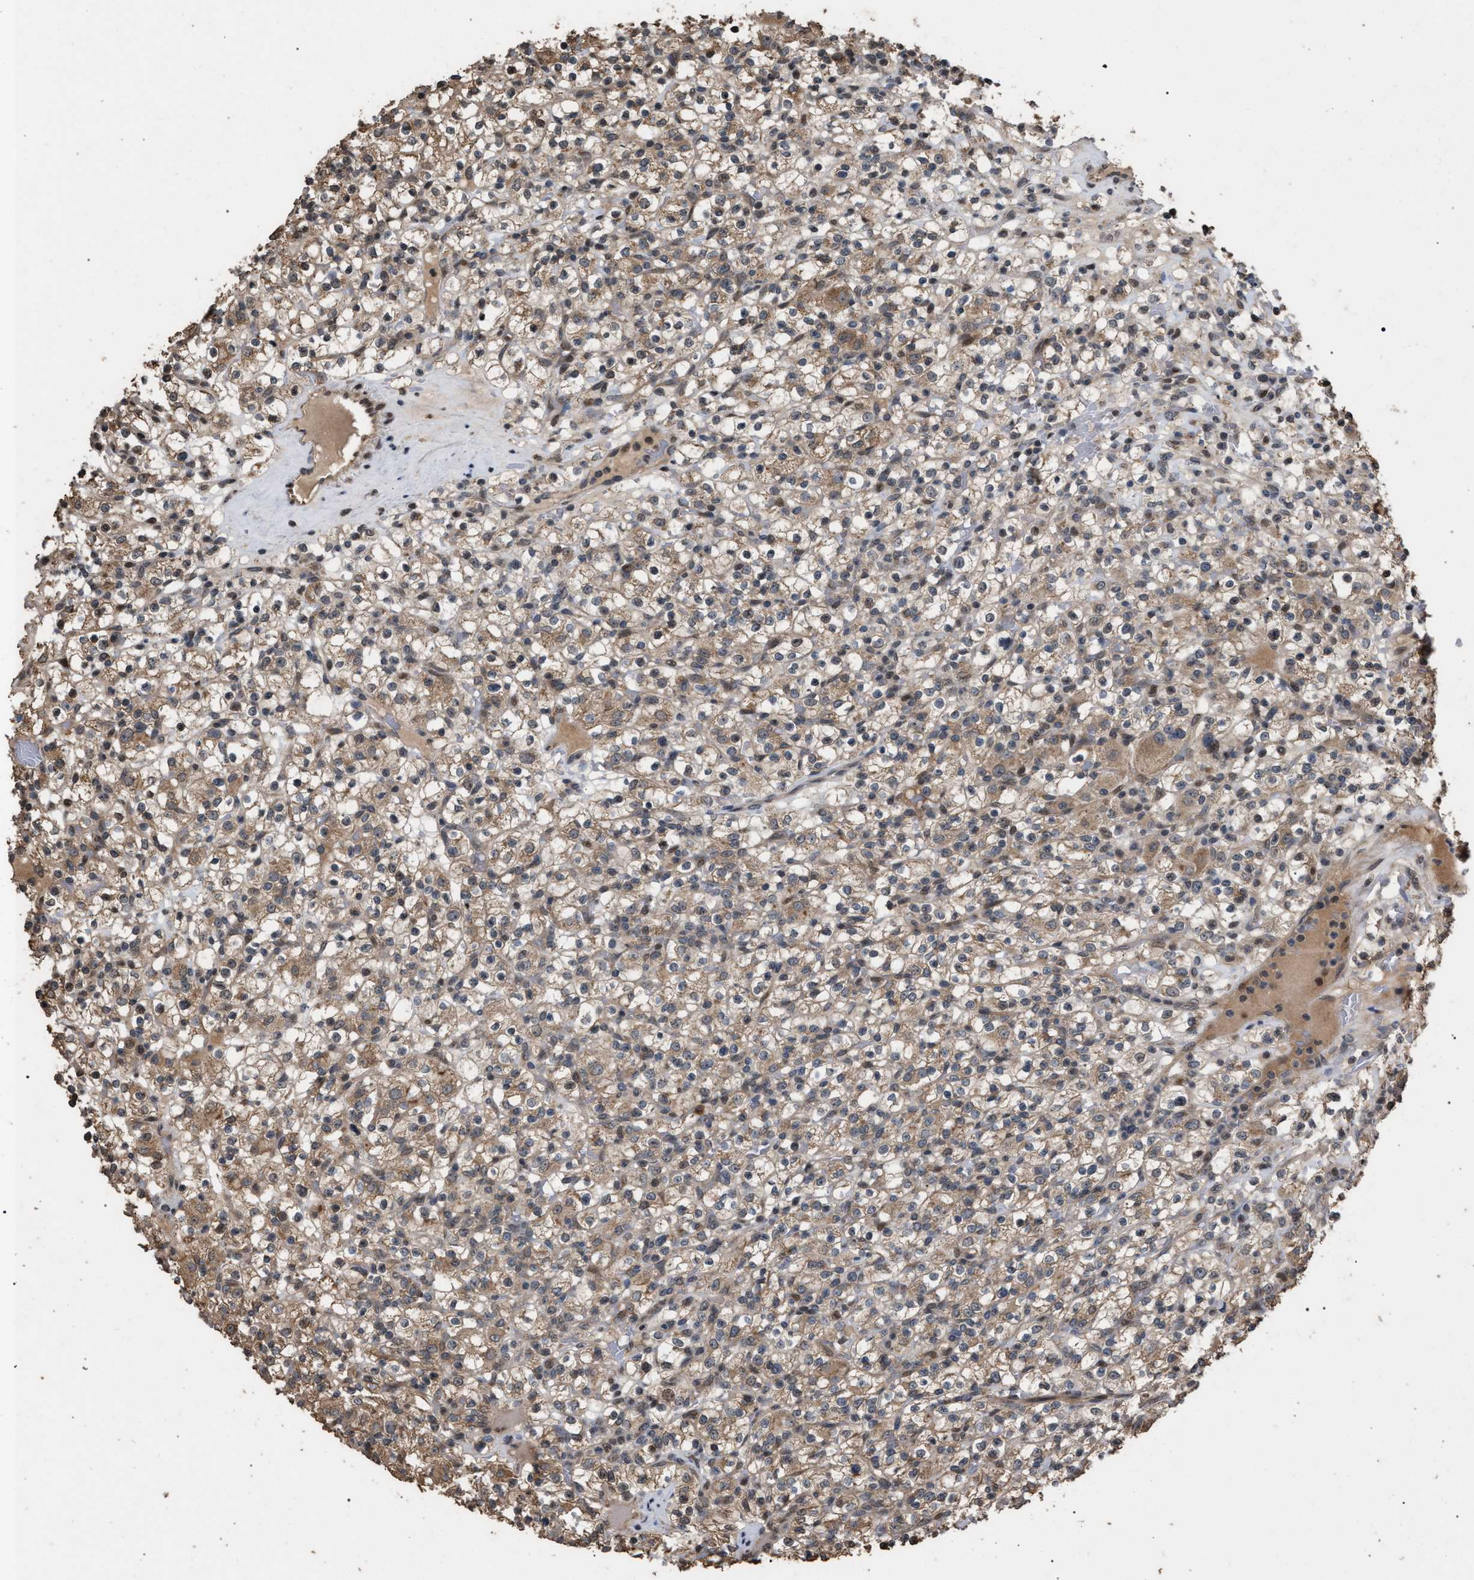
{"staining": {"intensity": "weak", "quantity": ">75%", "location": "cytoplasmic/membranous"}, "tissue": "renal cancer", "cell_type": "Tumor cells", "image_type": "cancer", "snomed": [{"axis": "morphology", "description": "Normal tissue, NOS"}, {"axis": "morphology", "description": "Adenocarcinoma, NOS"}, {"axis": "topography", "description": "Kidney"}], "caption": "Renal cancer was stained to show a protein in brown. There is low levels of weak cytoplasmic/membranous staining in approximately >75% of tumor cells. (IHC, brightfield microscopy, high magnification).", "gene": "NAA35", "patient": {"sex": "female", "age": 72}}